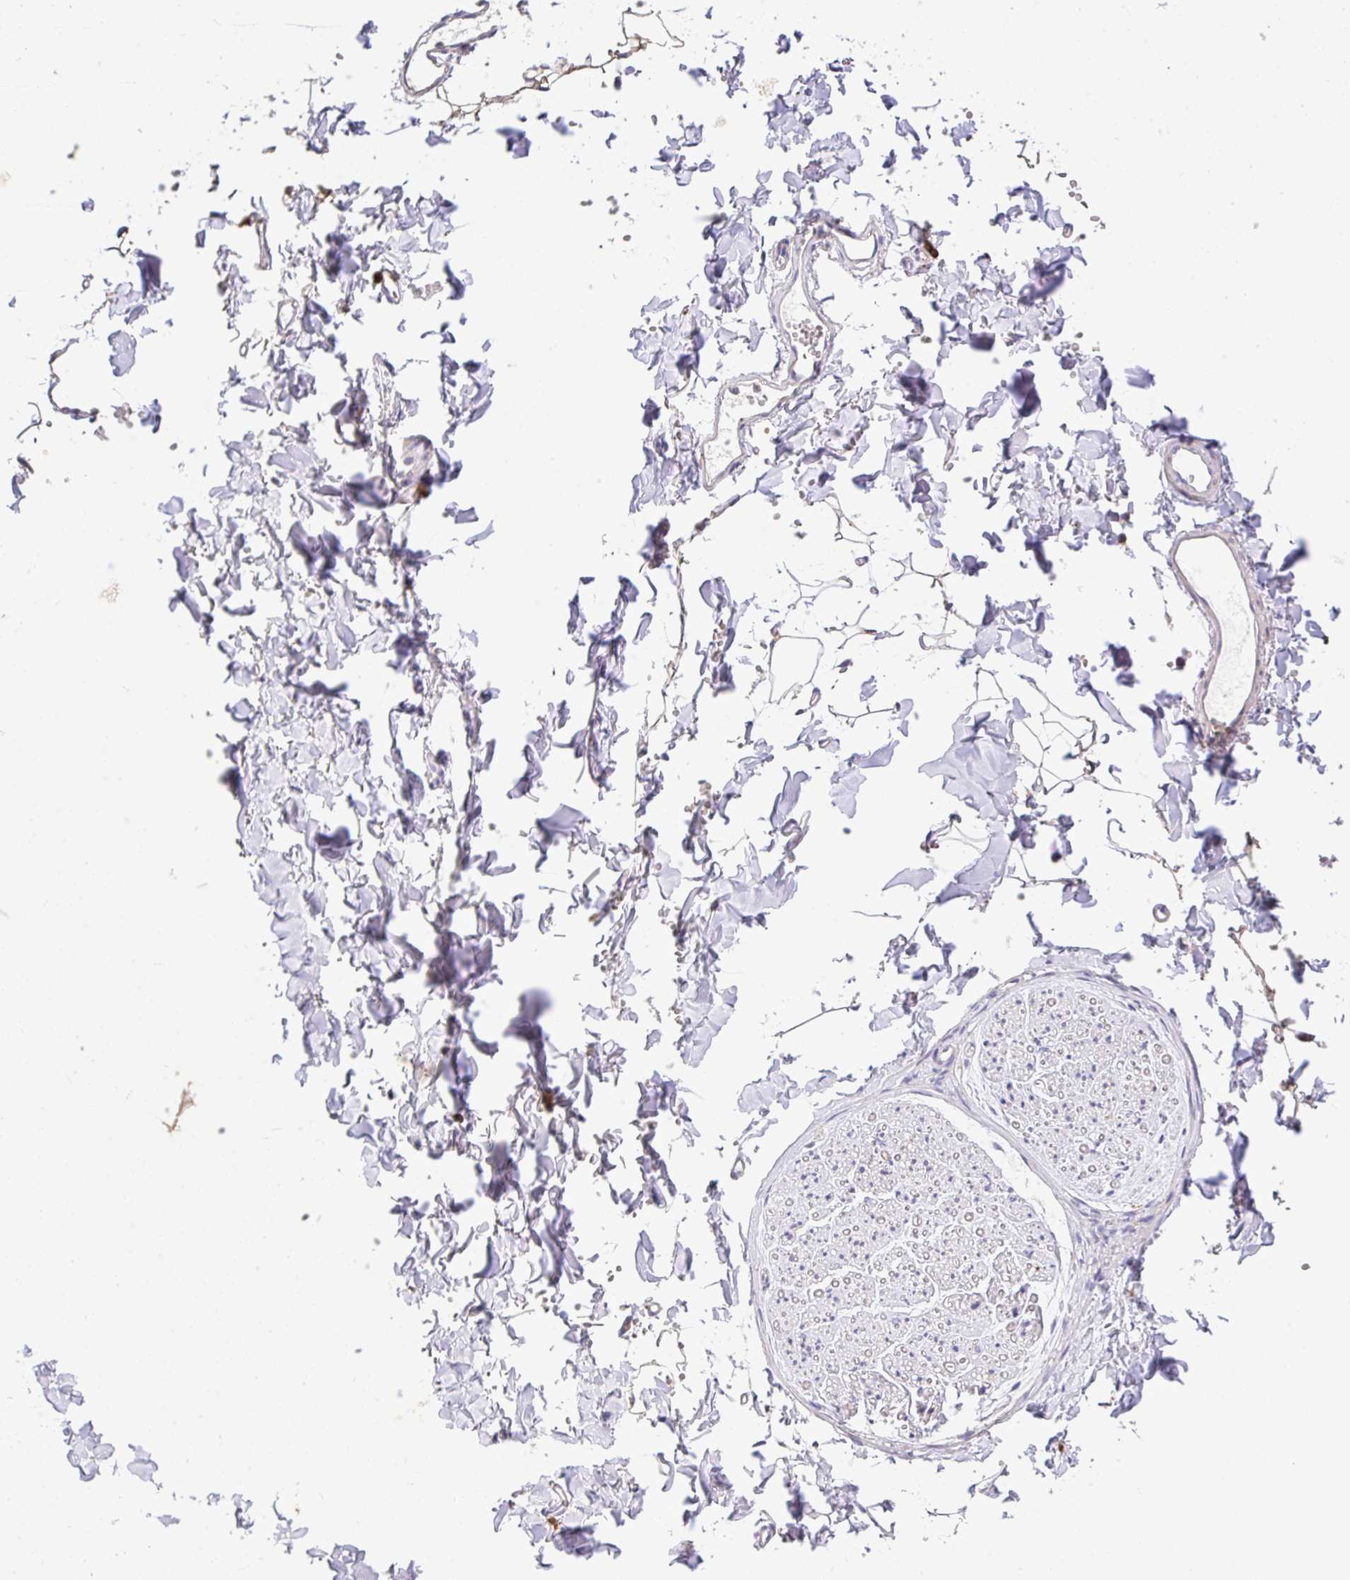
{"staining": {"intensity": "negative", "quantity": "none", "location": "none"}, "tissue": "adipose tissue", "cell_type": "Adipocytes", "image_type": "normal", "snomed": [{"axis": "morphology", "description": "Normal tissue, NOS"}, {"axis": "topography", "description": "Cartilage tissue"}, {"axis": "topography", "description": "Bronchus"}, {"axis": "topography", "description": "Peripheral nerve tissue"}], "caption": "Immunohistochemistry of benign human adipose tissue displays no positivity in adipocytes.", "gene": "EPN3", "patient": {"sex": "female", "age": 59}}